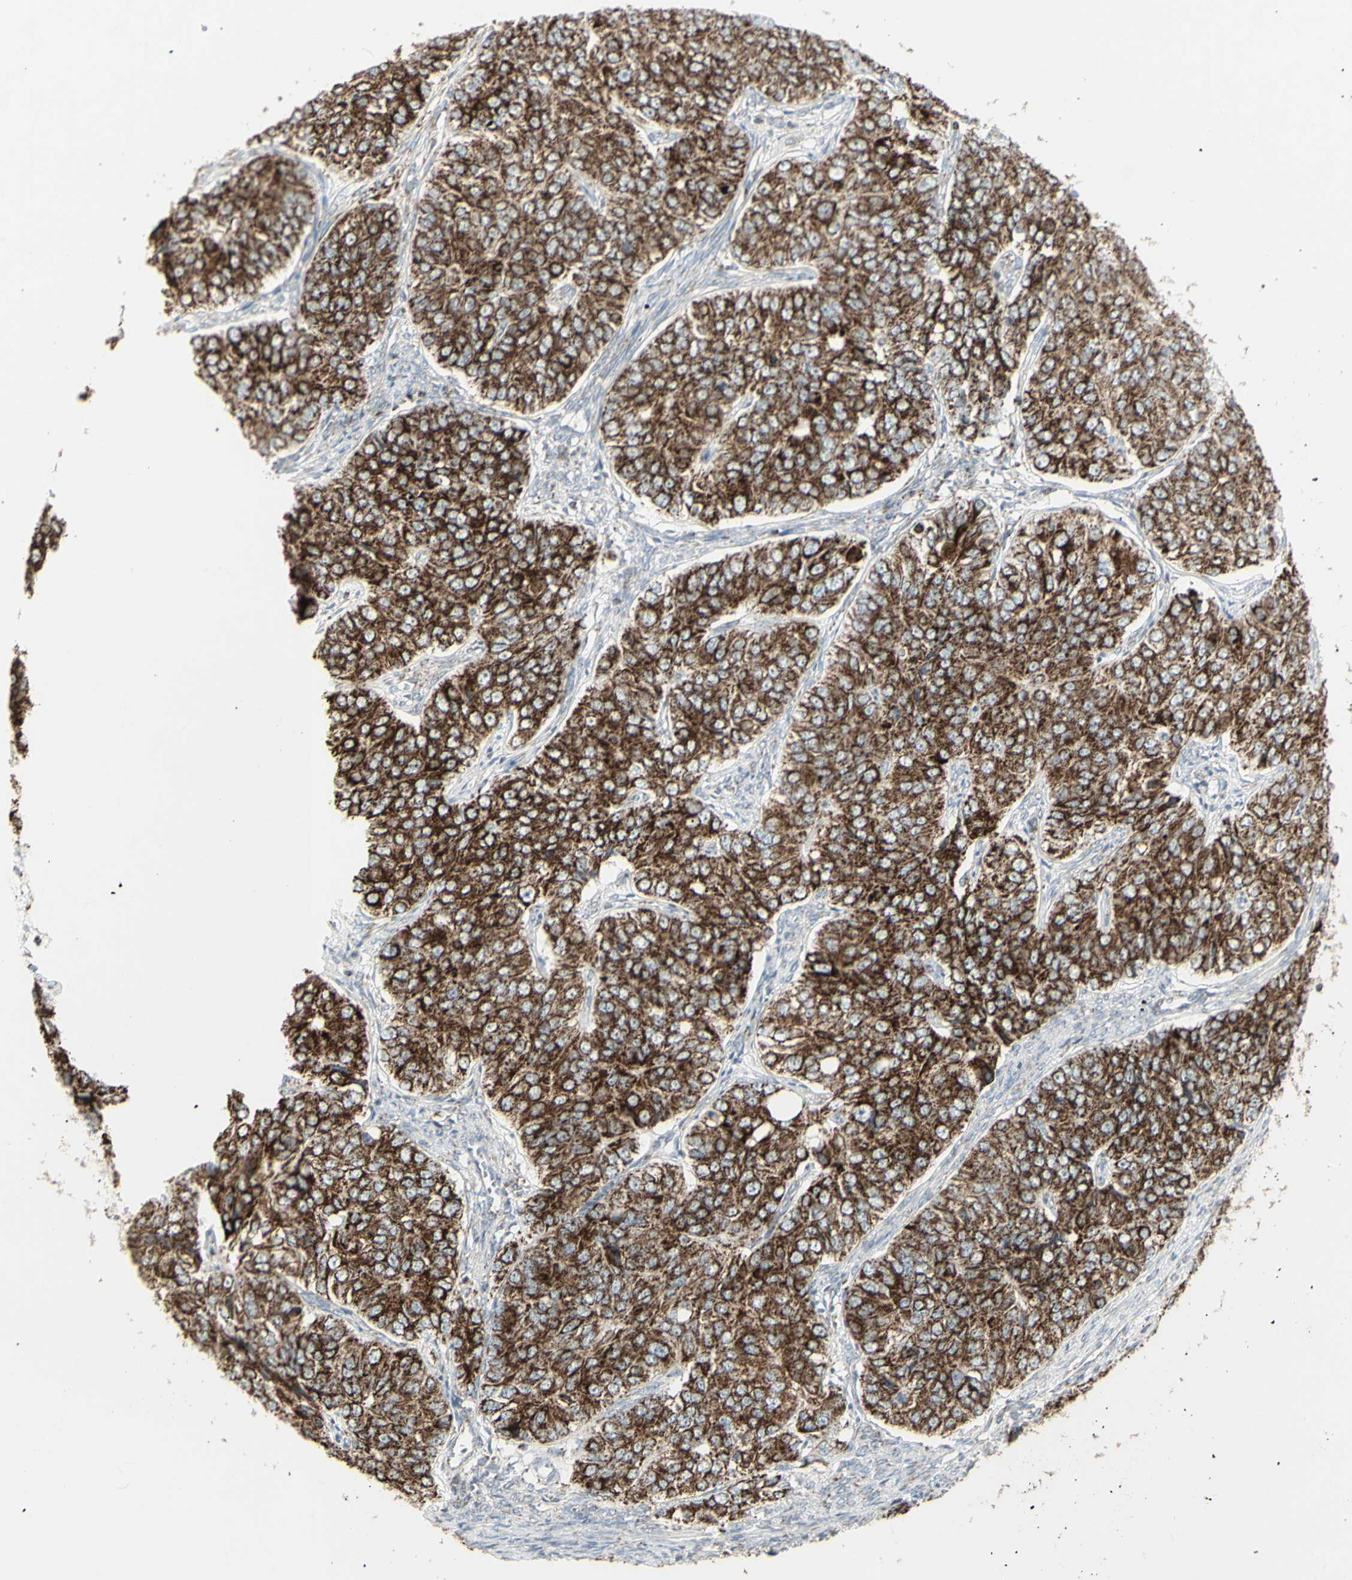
{"staining": {"intensity": "strong", "quantity": ">75%", "location": "cytoplasmic/membranous"}, "tissue": "ovarian cancer", "cell_type": "Tumor cells", "image_type": "cancer", "snomed": [{"axis": "morphology", "description": "Carcinoma, endometroid"}, {"axis": "topography", "description": "Ovary"}], "caption": "An image of human ovarian cancer (endometroid carcinoma) stained for a protein reveals strong cytoplasmic/membranous brown staining in tumor cells.", "gene": "PLGRKT", "patient": {"sex": "female", "age": 51}}